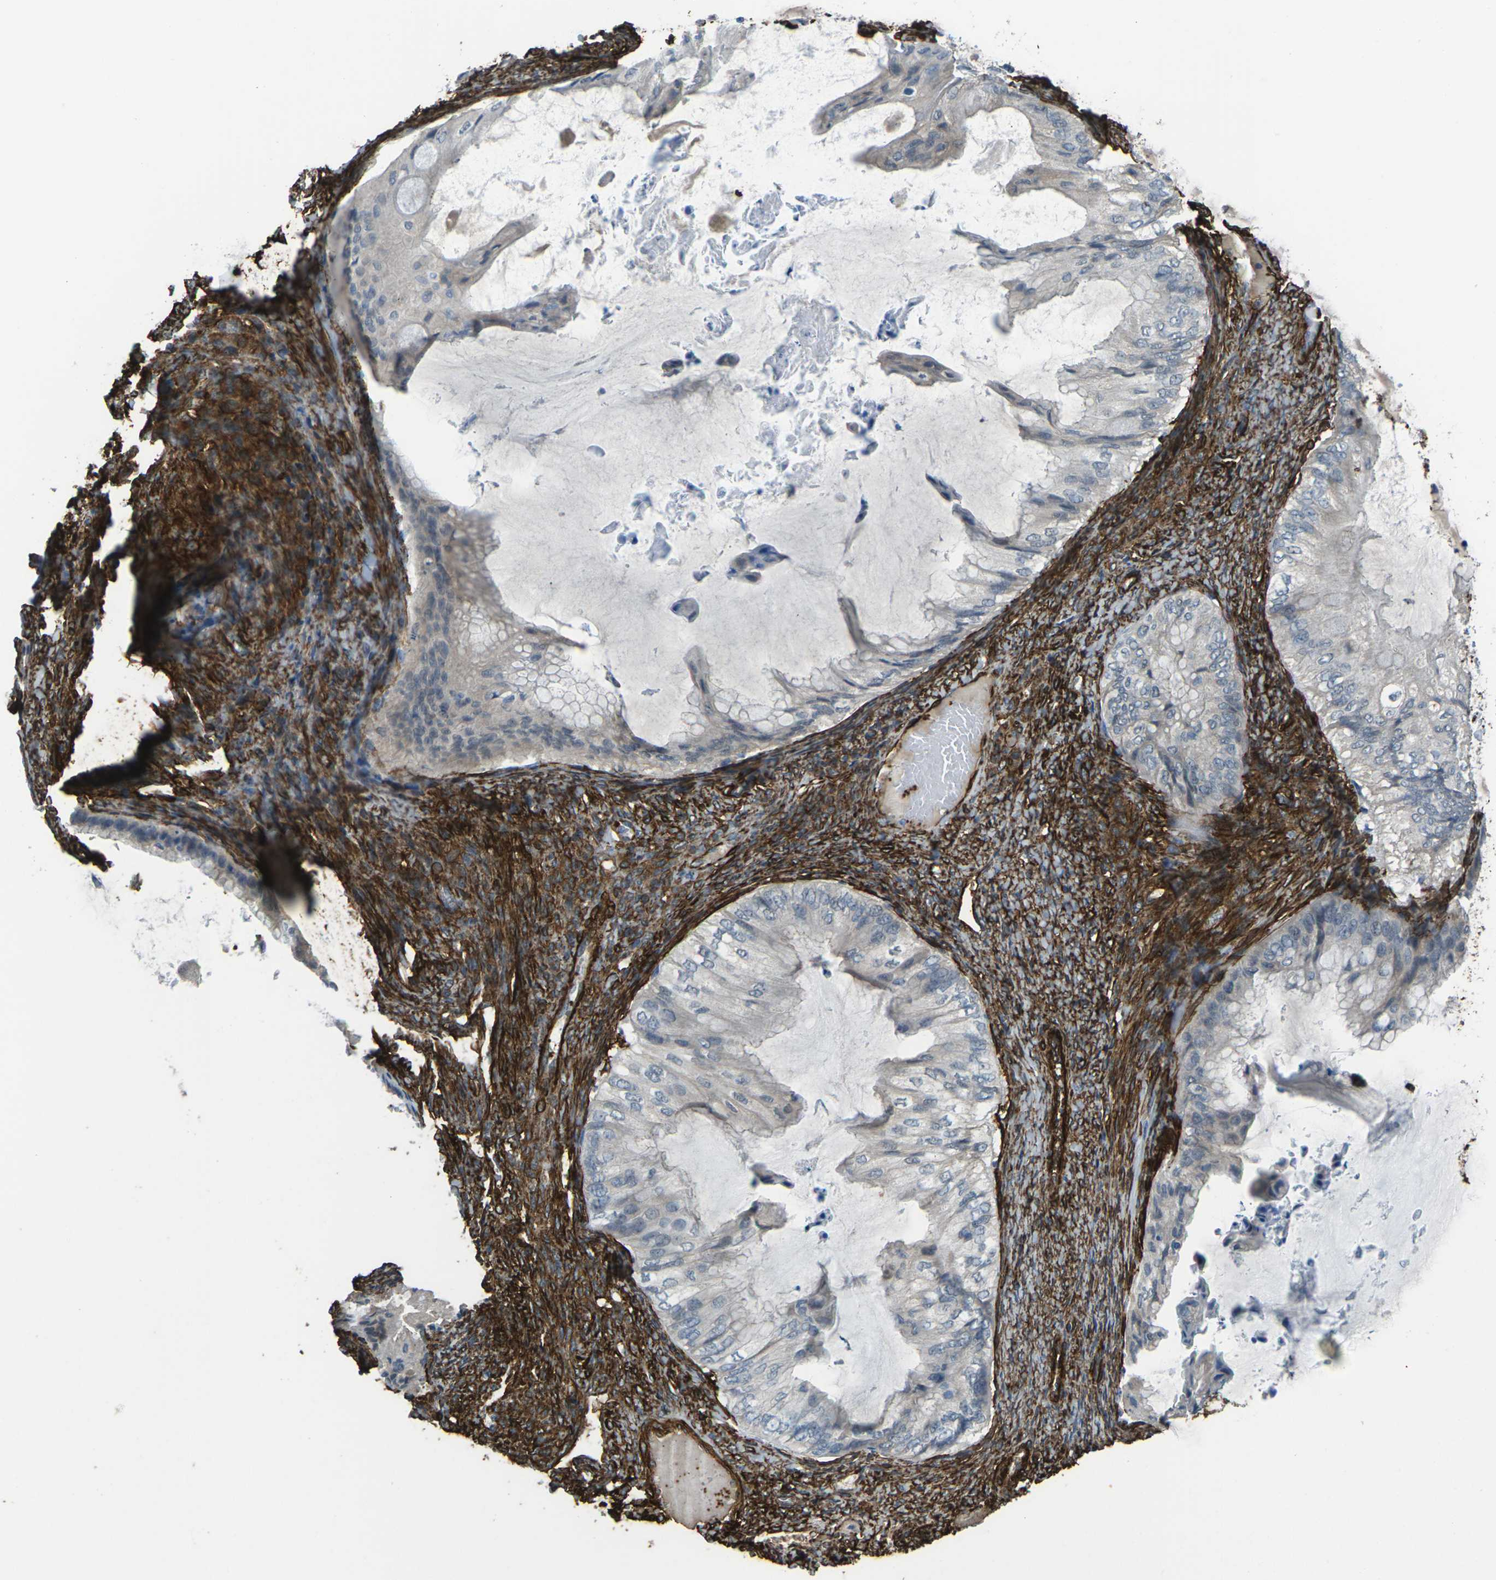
{"staining": {"intensity": "negative", "quantity": "none", "location": "none"}, "tissue": "ovarian cancer", "cell_type": "Tumor cells", "image_type": "cancer", "snomed": [{"axis": "morphology", "description": "Cystadenocarcinoma, mucinous, NOS"}, {"axis": "topography", "description": "Ovary"}], "caption": "Micrograph shows no significant protein positivity in tumor cells of ovarian cancer (mucinous cystadenocarcinoma).", "gene": "GRAMD1C", "patient": {"sex": "female", "age": 61}}